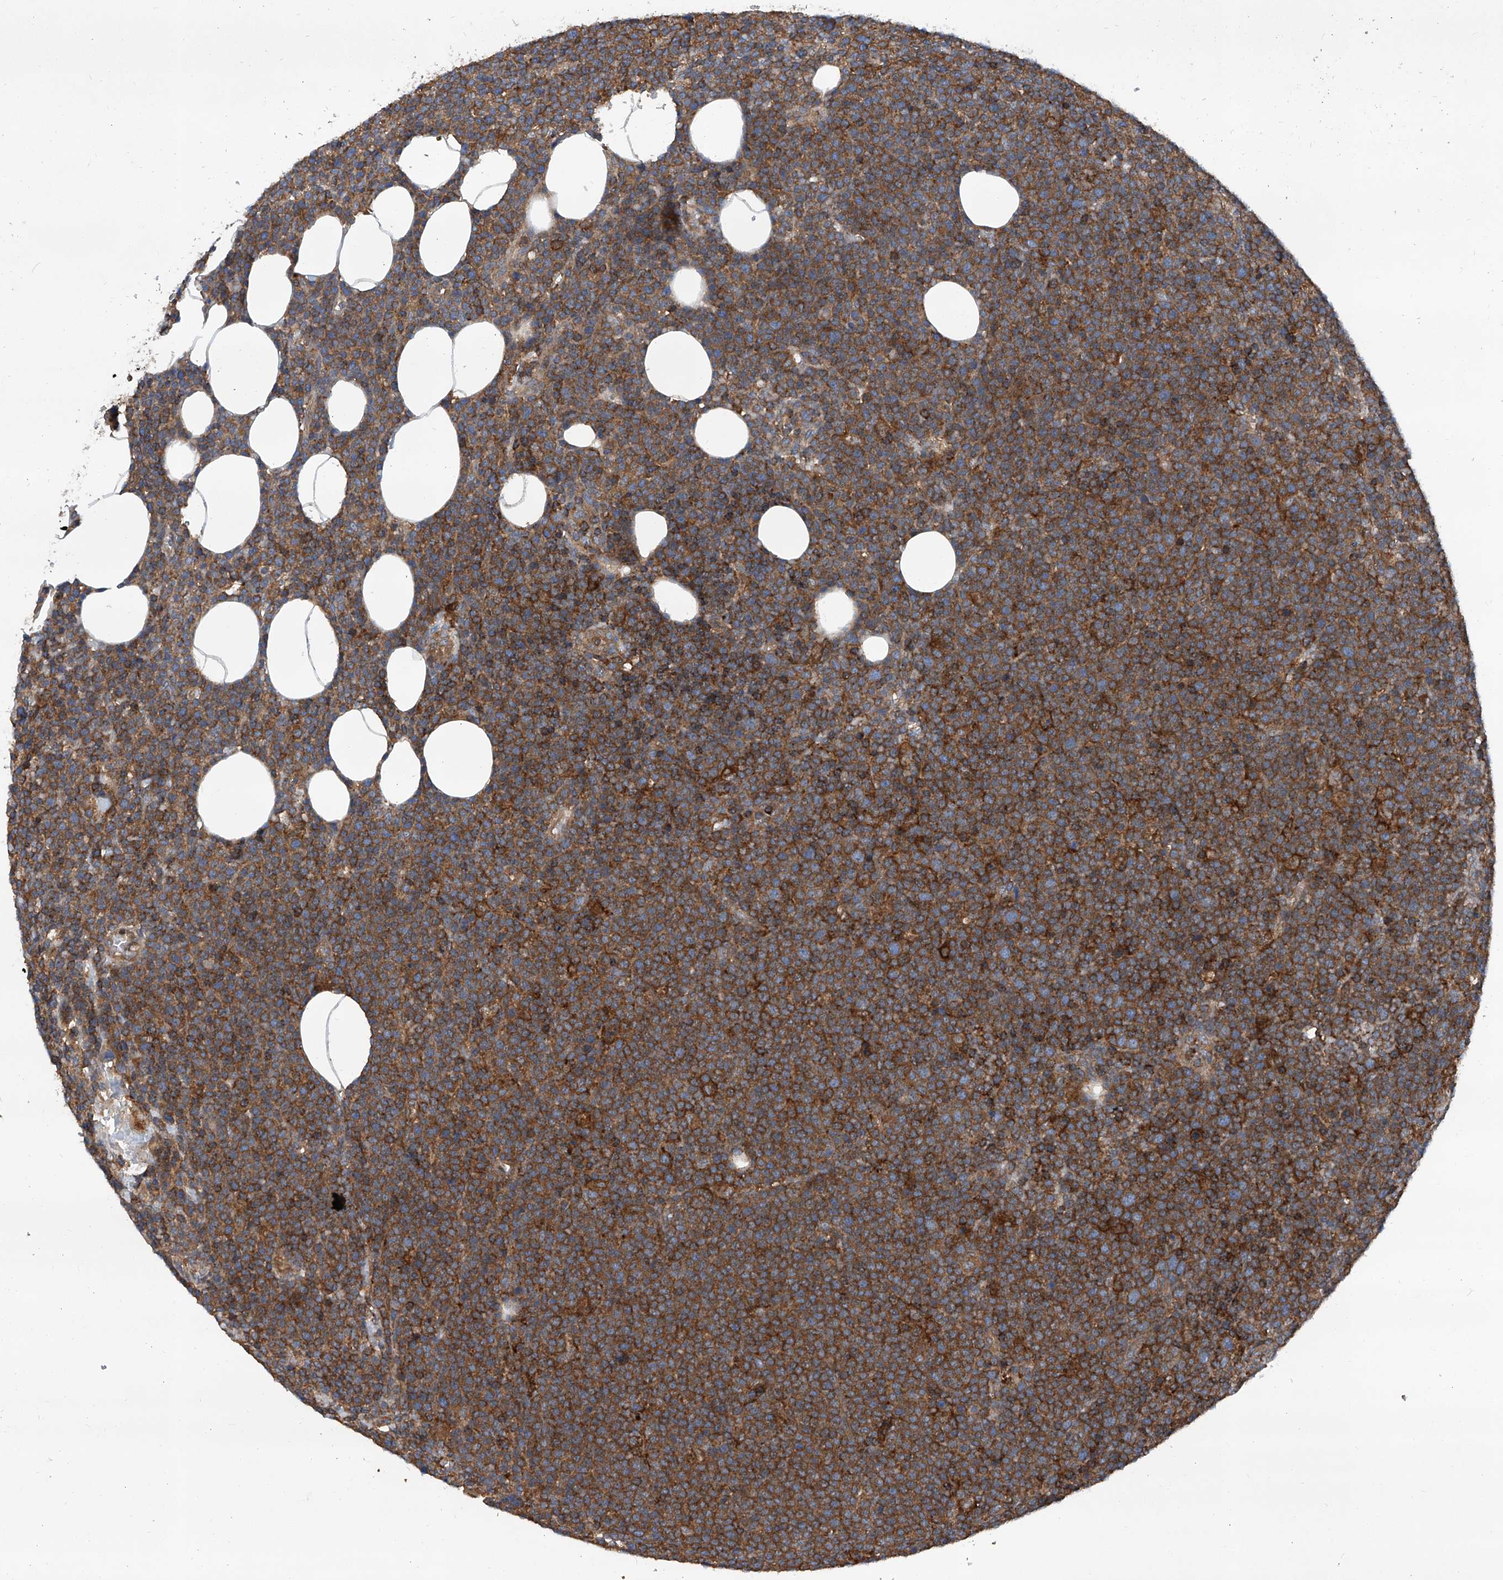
{"staining": {"intensity": "strong", "quantity": ">75%", "location": "cytoplasmic/membranous"}, "tissue": "lymphoma", "cell_type": "Tumor cells", "image_type": "cancer", "snomed": [{"axis": "morphology", "description": "Malignant lymphoma, non-Hodgkin's type, High grade"}, {"axis": "topography", "description": "Lymph node"}], "caption": "Immunohistochemistry micrograph of neoplastic tissue: human high-grade malignant lymphoma, non-Hodgkin's type stained using IHC demonstrates high levels of strong protein expression localized specifically in the cytoplasmic/membranous of tumor cells, appearing as a cytoplasmic/membranous brown color.", "gene": "SMAP1", "patient": {"sex": "male", "age": 61}}